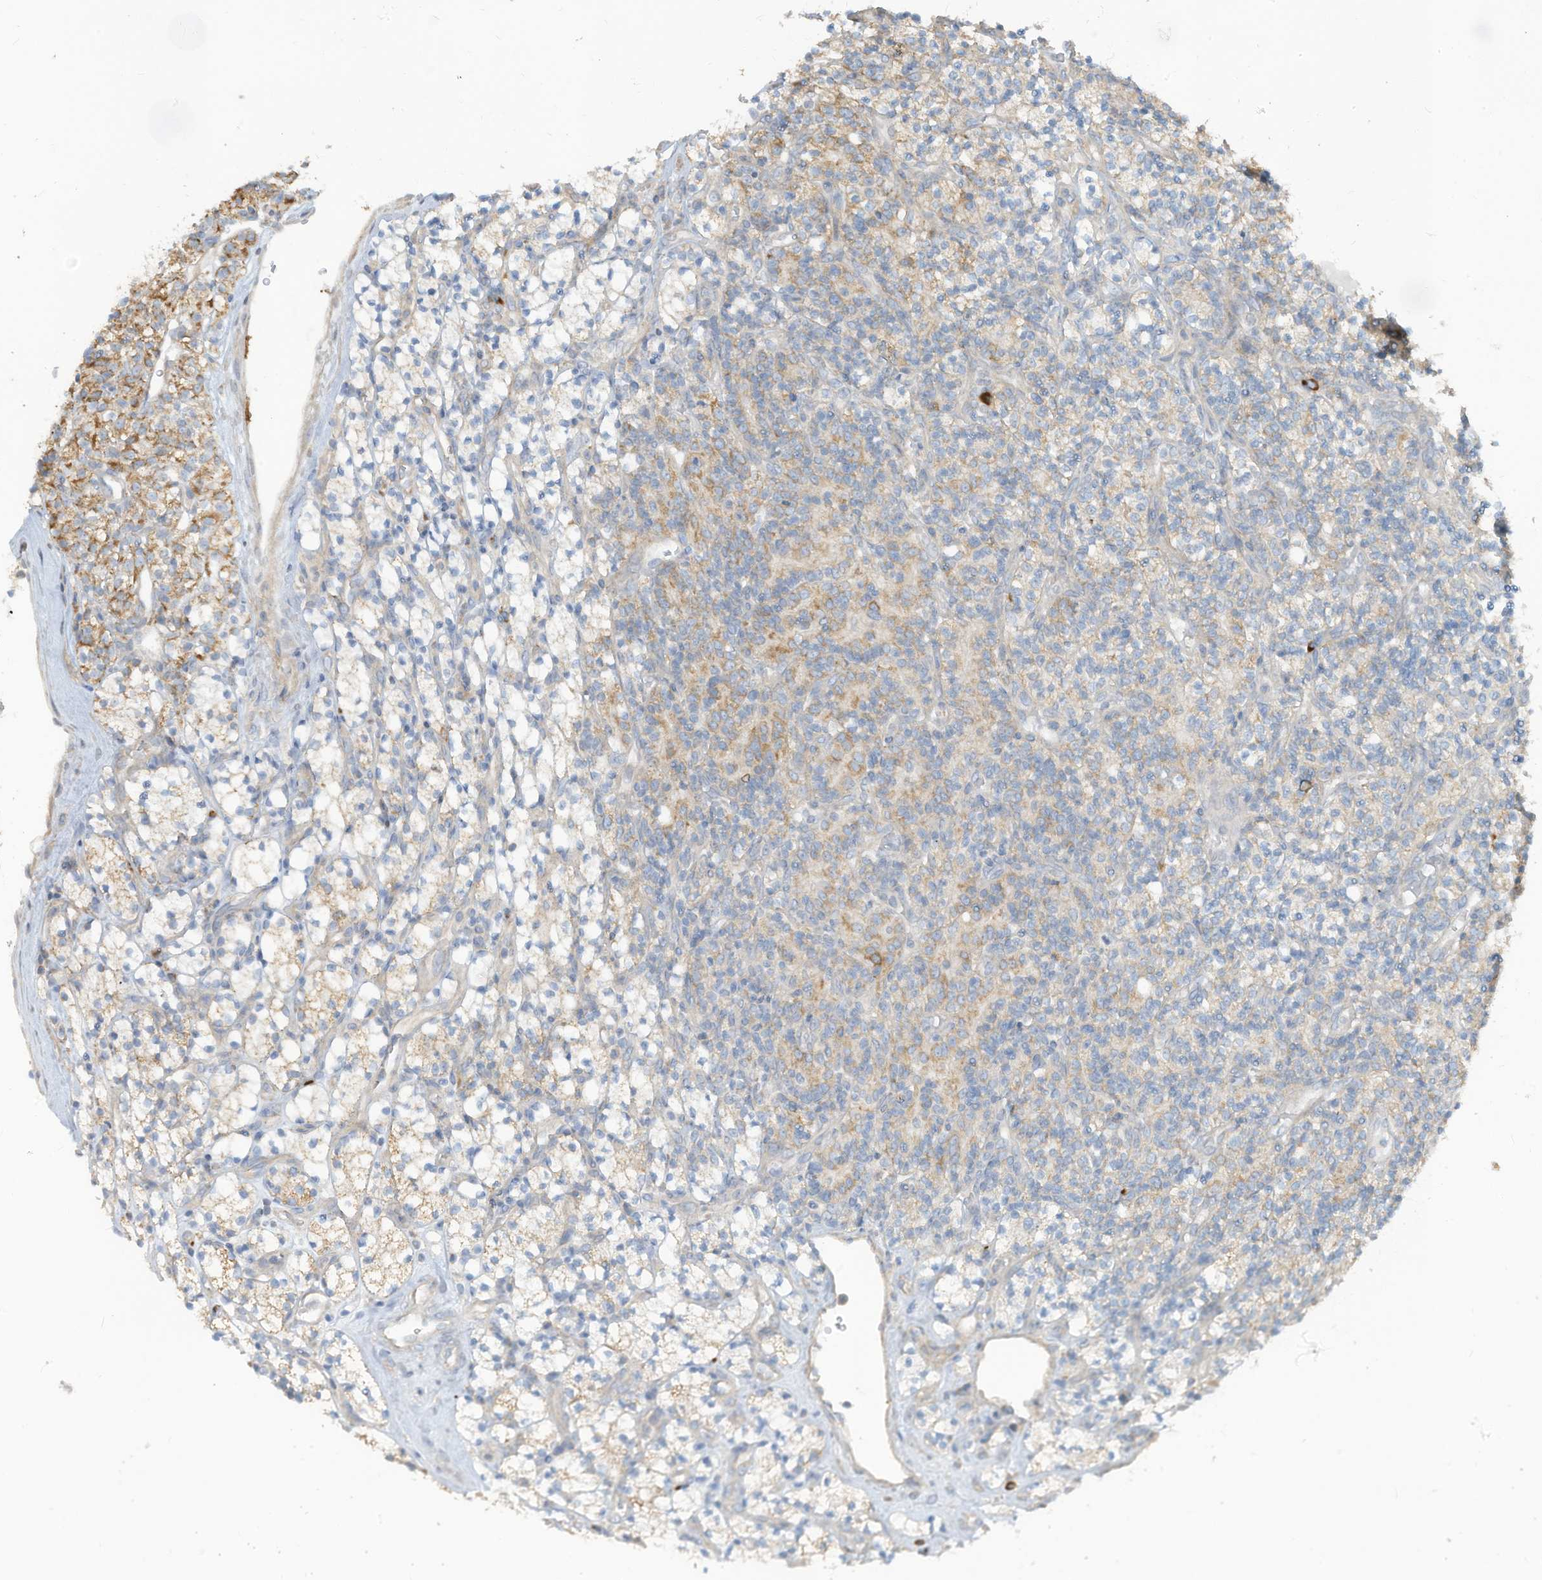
{"staining": {"intensity": "moderate", "quantity": "<25%", "location": "cytoplasmic/membranous"}, "tissue": "renal cancer", "cell_type": "Tumor cells", "image_type": "cancer", "snomed": [{"axis": "morphology", "description": "Adenocarcinoma, NOS"}, {"axis": "topography", "description": "Kidney"}], "caption": "DAB immunohistochemical staining of human renal adenocarcinoma demonstrates moderate cytoplasmic/membranous protein expression in about <25% of tumor cells.", "gene": "GTPBP2", "patient": {"sex": "male", "age": 77}}